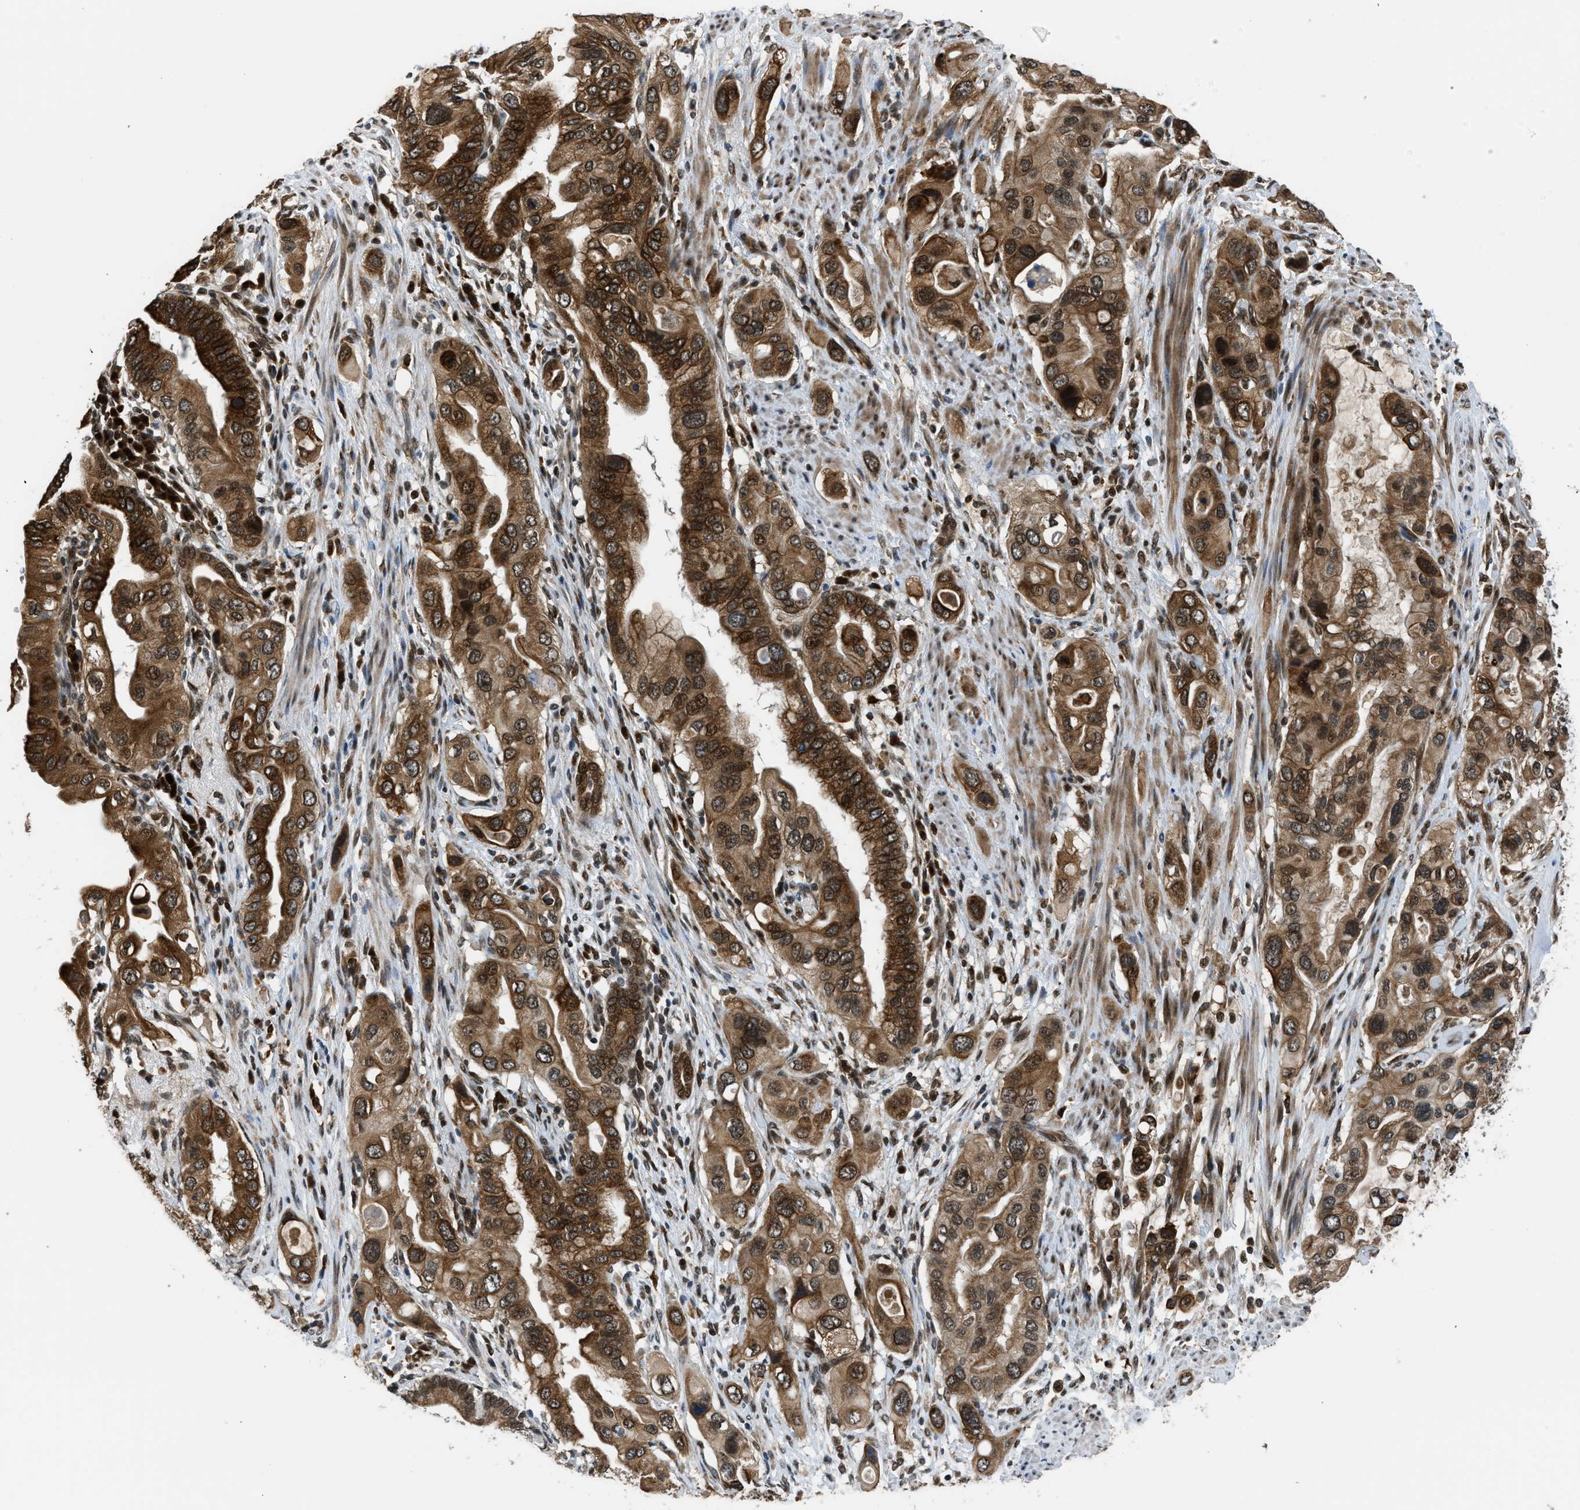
{"staining": {"intensity": "strong", "quantity": ">75%", "location": "cytoplasmic/membranous,nuclear"}, "tissue": "pancreatic cancer", "cell_type": "Tumor cells", "image_type": "cancer", "snomed": [{"axis": "morphology", "description": "Adenocarcinoma, NOS"}, {"axis": "topography", "description": "Pancreas"}], "caption": "This is a micrograph of IHC staining of pancreatic cancer, which shows strong expression in the cytoplasmic/membranous and nuclear of tumor cells.", "gene": "RETREG3", "patient": {"sex": "female", "age": 56}}